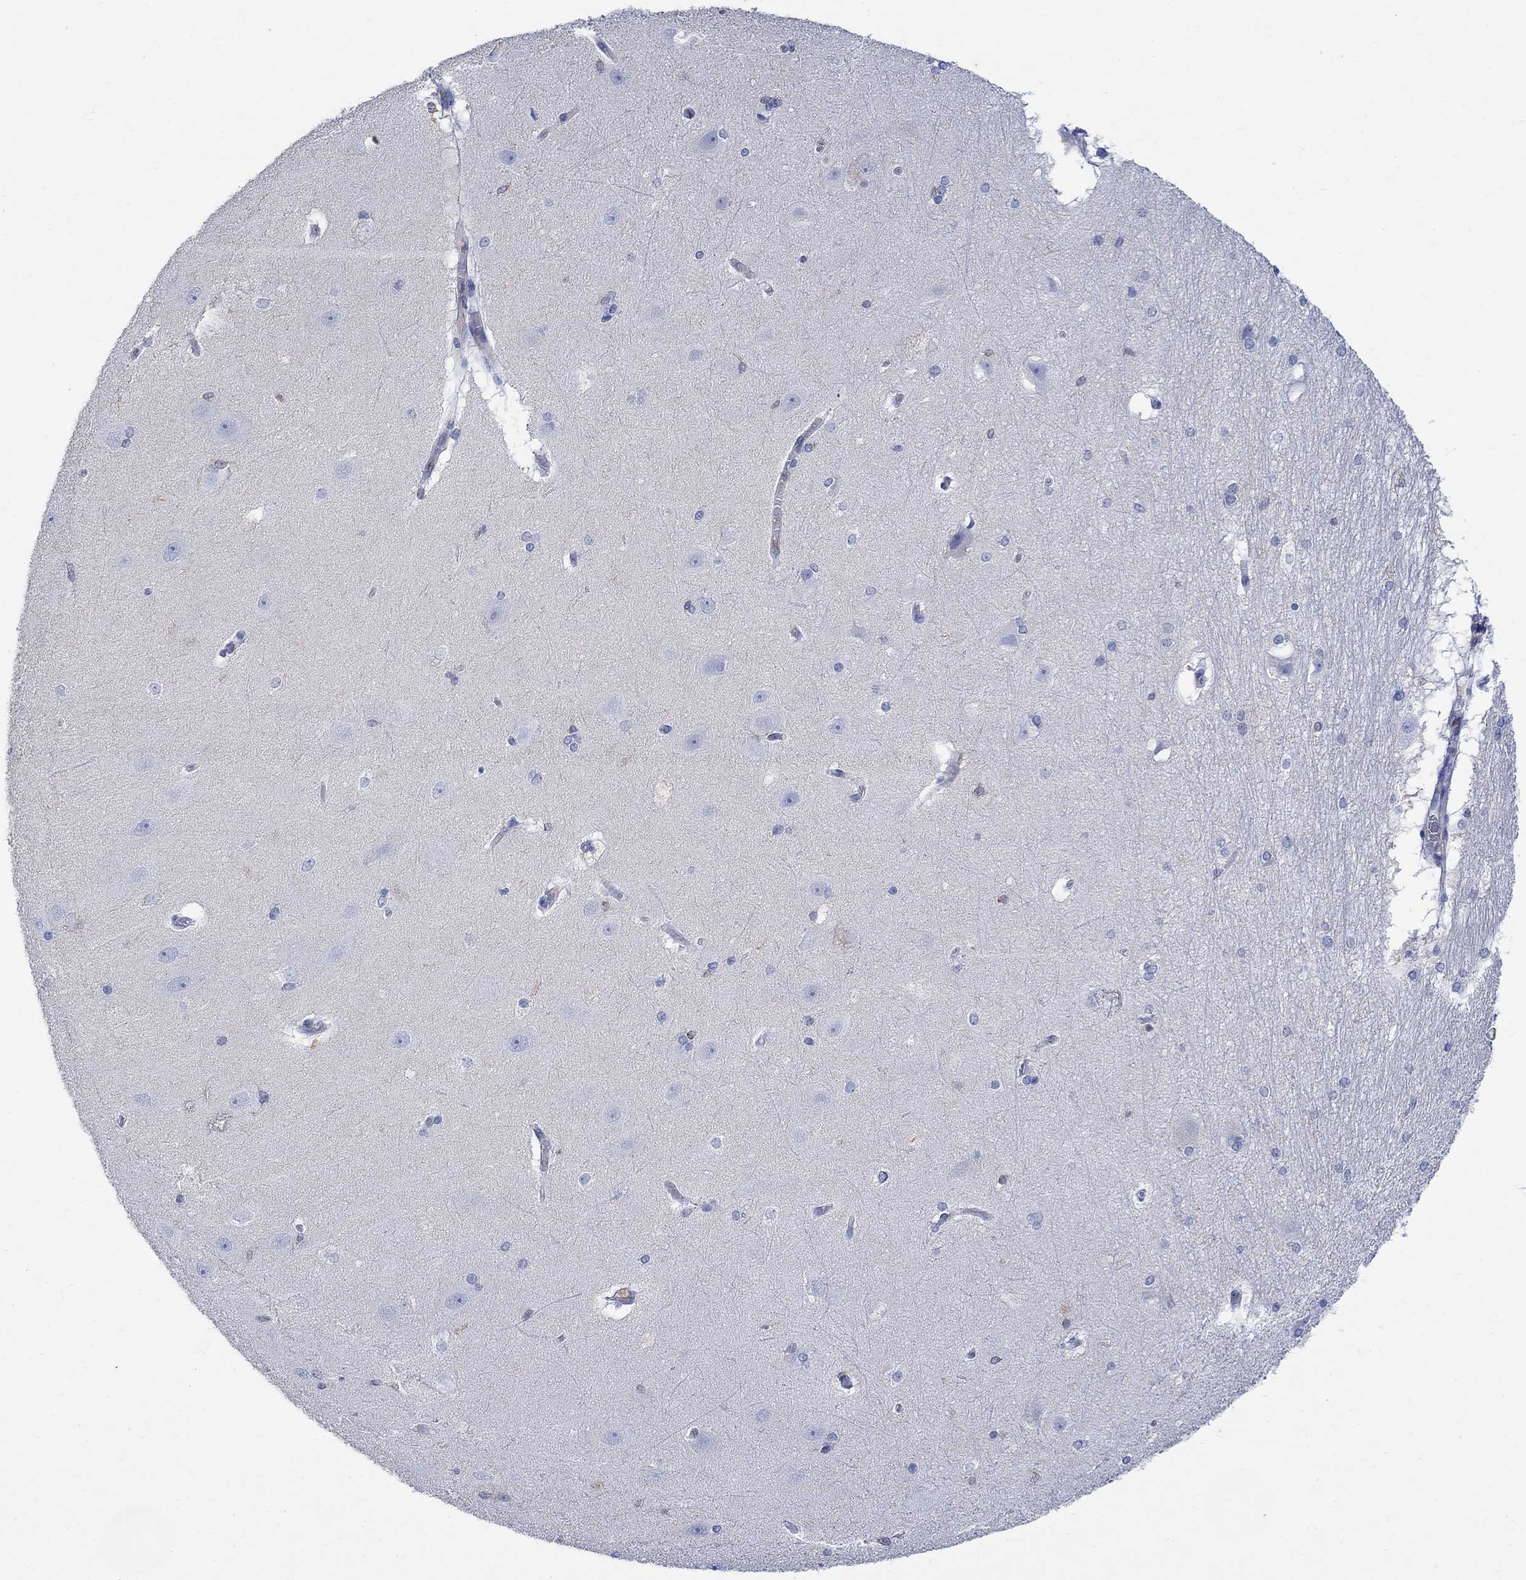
{"staining": {"intensity": "negative", "quantity": "none", "location": "none"}, "tissue": "hippocampus", "cell_type": "Glial cells", "image_type": "normal", "snomed": [{"axis": "morphology", "description": "Normal tissue, NOS"}, {"axis": "topography", "description": "Cerebral cortex"}, {"axis": "topography", "description": "Hippocampus"}], "caption": "Glial cells show no significant protein positivity in unremarkable hippocampus. (Brightfield microscopy of DAB IHC at high magnification).", "gene": "GCM1", "patient": {"sex": "female", "age": 19}}